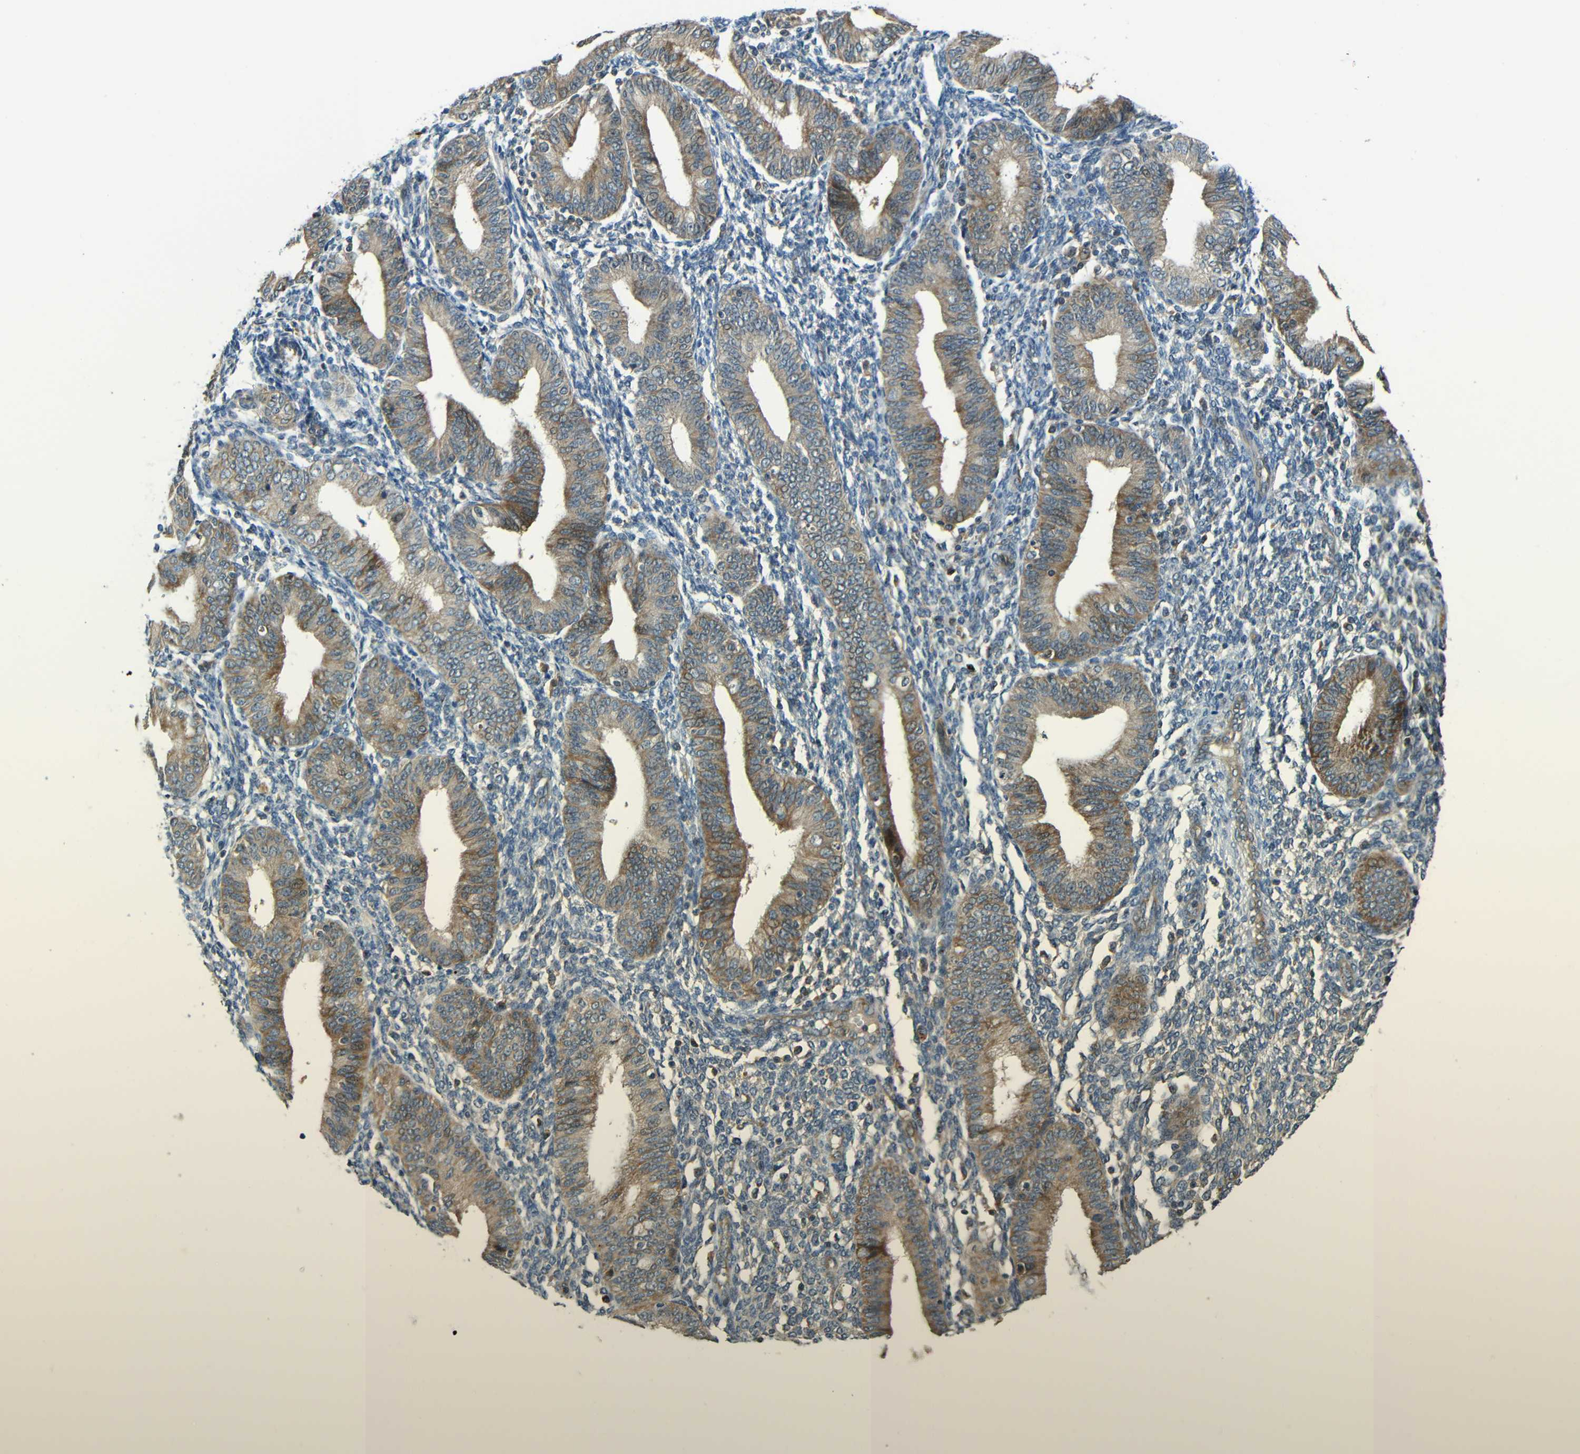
{"staining": {"intensity": "weak", "quantity": "<25%", "location": "cytoplasmic/membranous"}, "tissue": "endometrium", "cell_type": "Cells in endometrial stroma", "image_type": "normal", "snomed": [{"axis": "morphology", "description": "Normal tissue, NOS"}, {"axis": "topography", "description": "Endometrium"}], "caption": "Unremarkable endometrium was stained to show a protein in brown. There is no significant expression in cells in endometrial stroma. (Stains: DAB (3,3'-diaminobenzidine) immunohistochemistry (IHC) with hematoxylin counter stain, Microscopy: brightfield microscopy at high magnification).", "gene": "FNDC3A", "patient": {"sex": "female", "age": 61}}